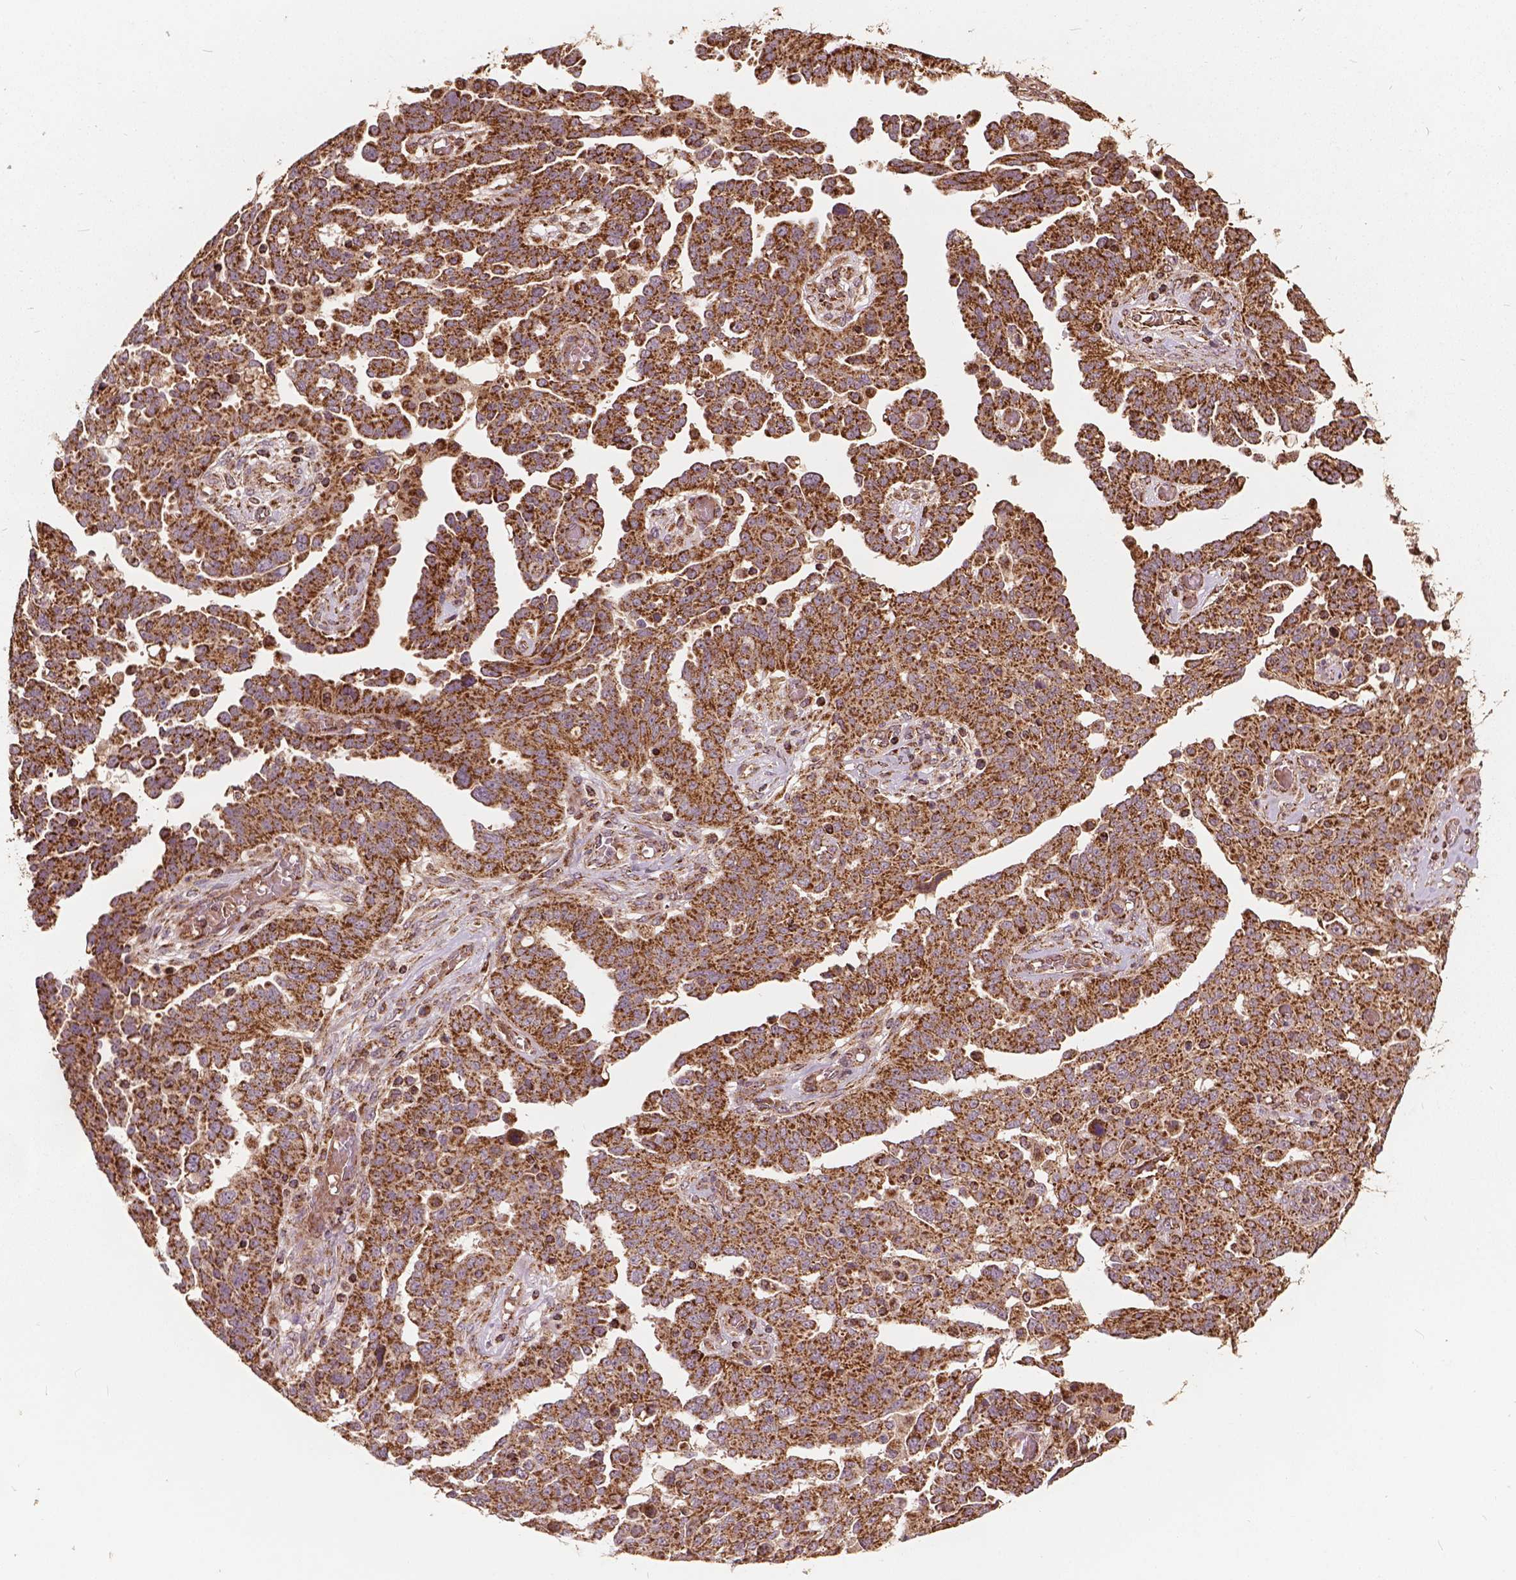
{"staining": {"intensity": "strong", "quantity": ">75%", "location": "cytoplasmic/membranous"}, "tissue": "ovarian cancer", "cell_type": "Tumor cells", "image_type": "cancer", "snomed": [{"axis": "morphology", "description": "Cystadenocarcinoma, serous, NOS"}, {"axis": "topography", "description": "Ovary"}], "caption": "IHC (DAB (3,3'-diaminobenzidine)) staining of ovarian serous cystadenocarcinoma displays strong cytoplasmic/membranous protein positivity in about >75% of tumor cells. IHC stains the protein of interest in brown and the nuclei are stained blue.", "gene": "UBXN2A", "patient": {"sex": "female", "age": 67}}